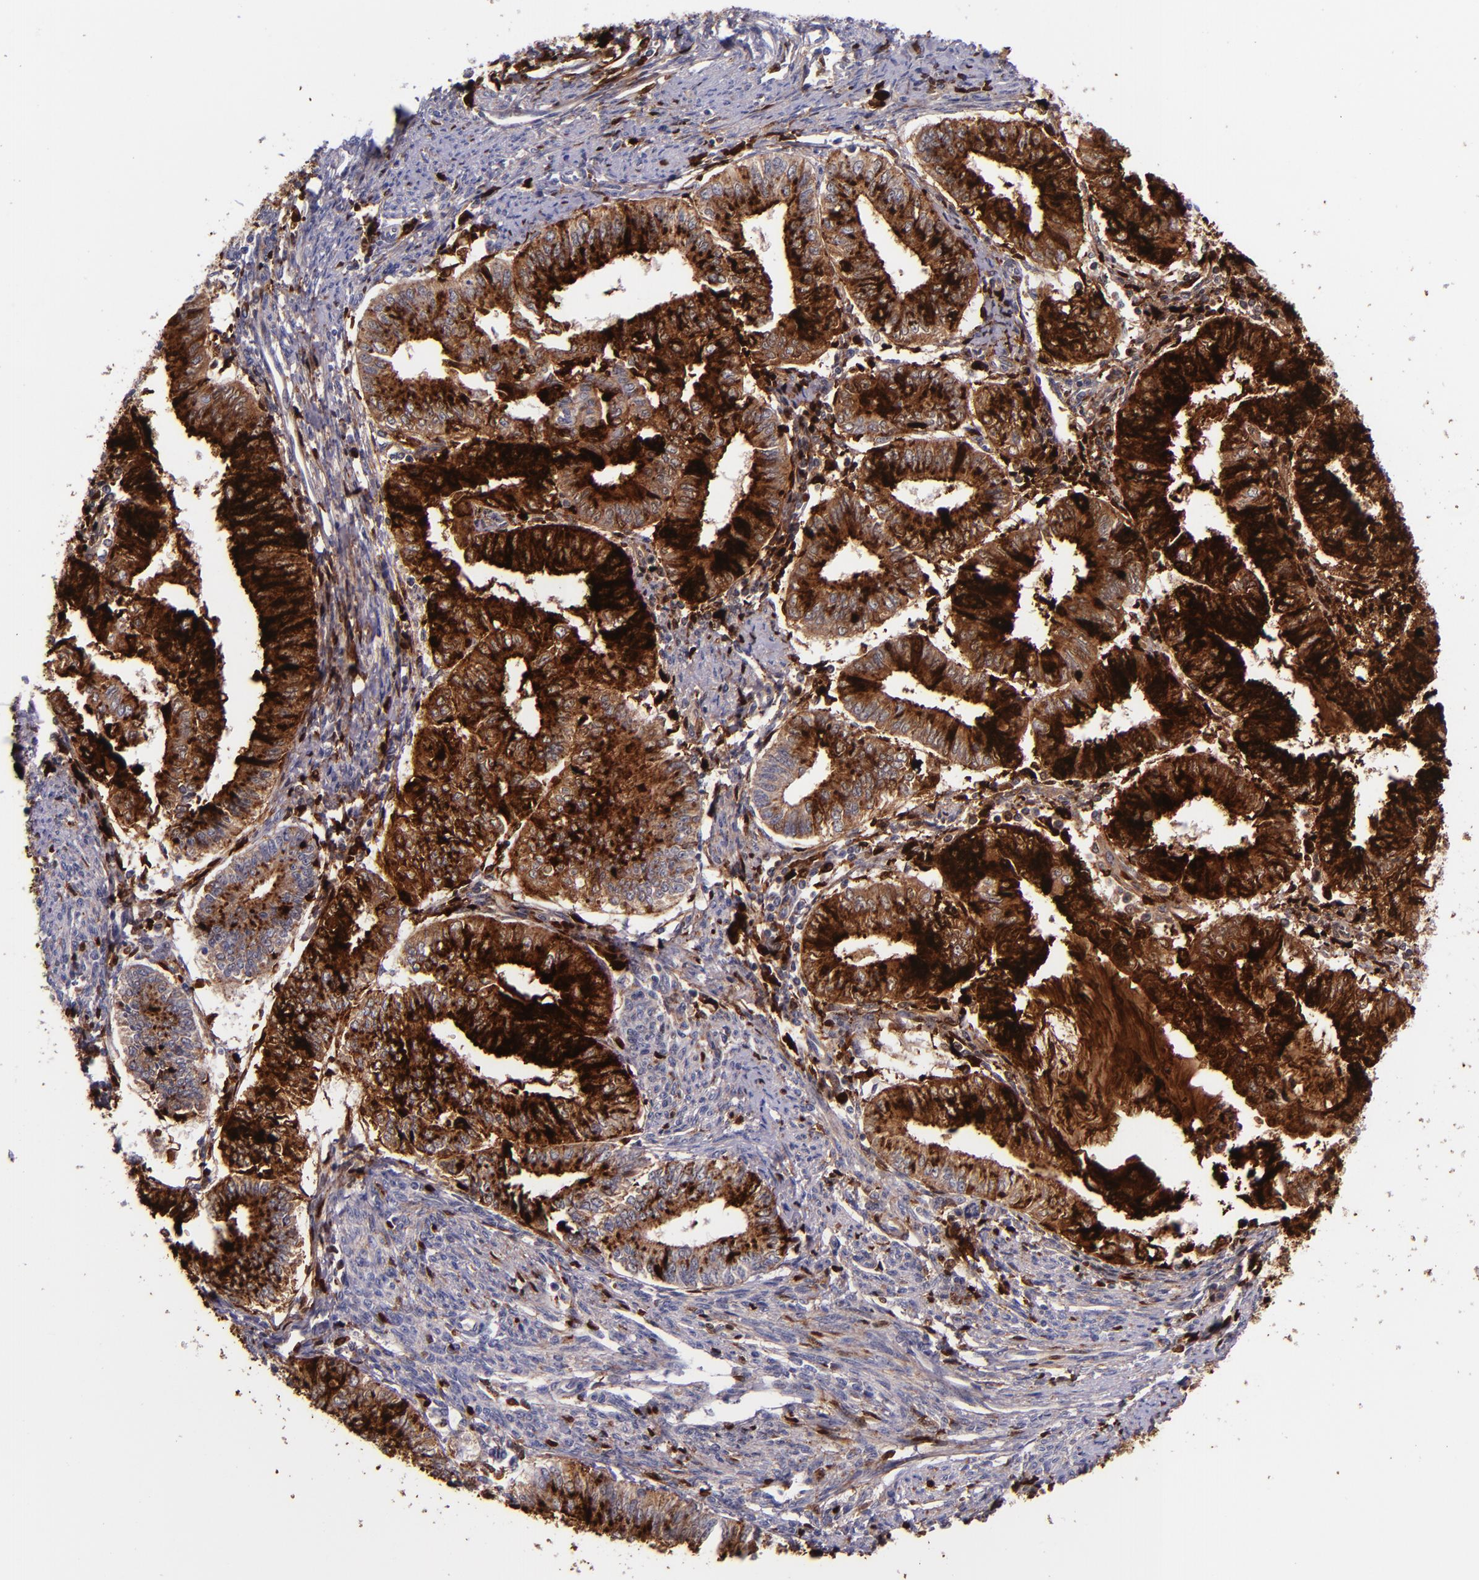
{"staining": {"intensity": "strong", "quantity": ">75%", "location": "cytoplasmic/membranous"}, "tissue": "endometrial cancer", "cell_type": "Tumor cells", "image_type": "cancer", "snomed": [{"axis": "morphology", "description": "Adenocarcinoma, NOS"}, {"axis": "topography", "description": "Endometrium"}], "caption": "Endometrial cancer stained for a protein reveals strong cytoplasmic/membranous positivity in tumor cells. (DAB (3,3'-diaminobenzidine) = brown stain, brightfield microscopy at high magnification).", "gene": "SLPI", "patient": {"sex": "female", "age": 66}}